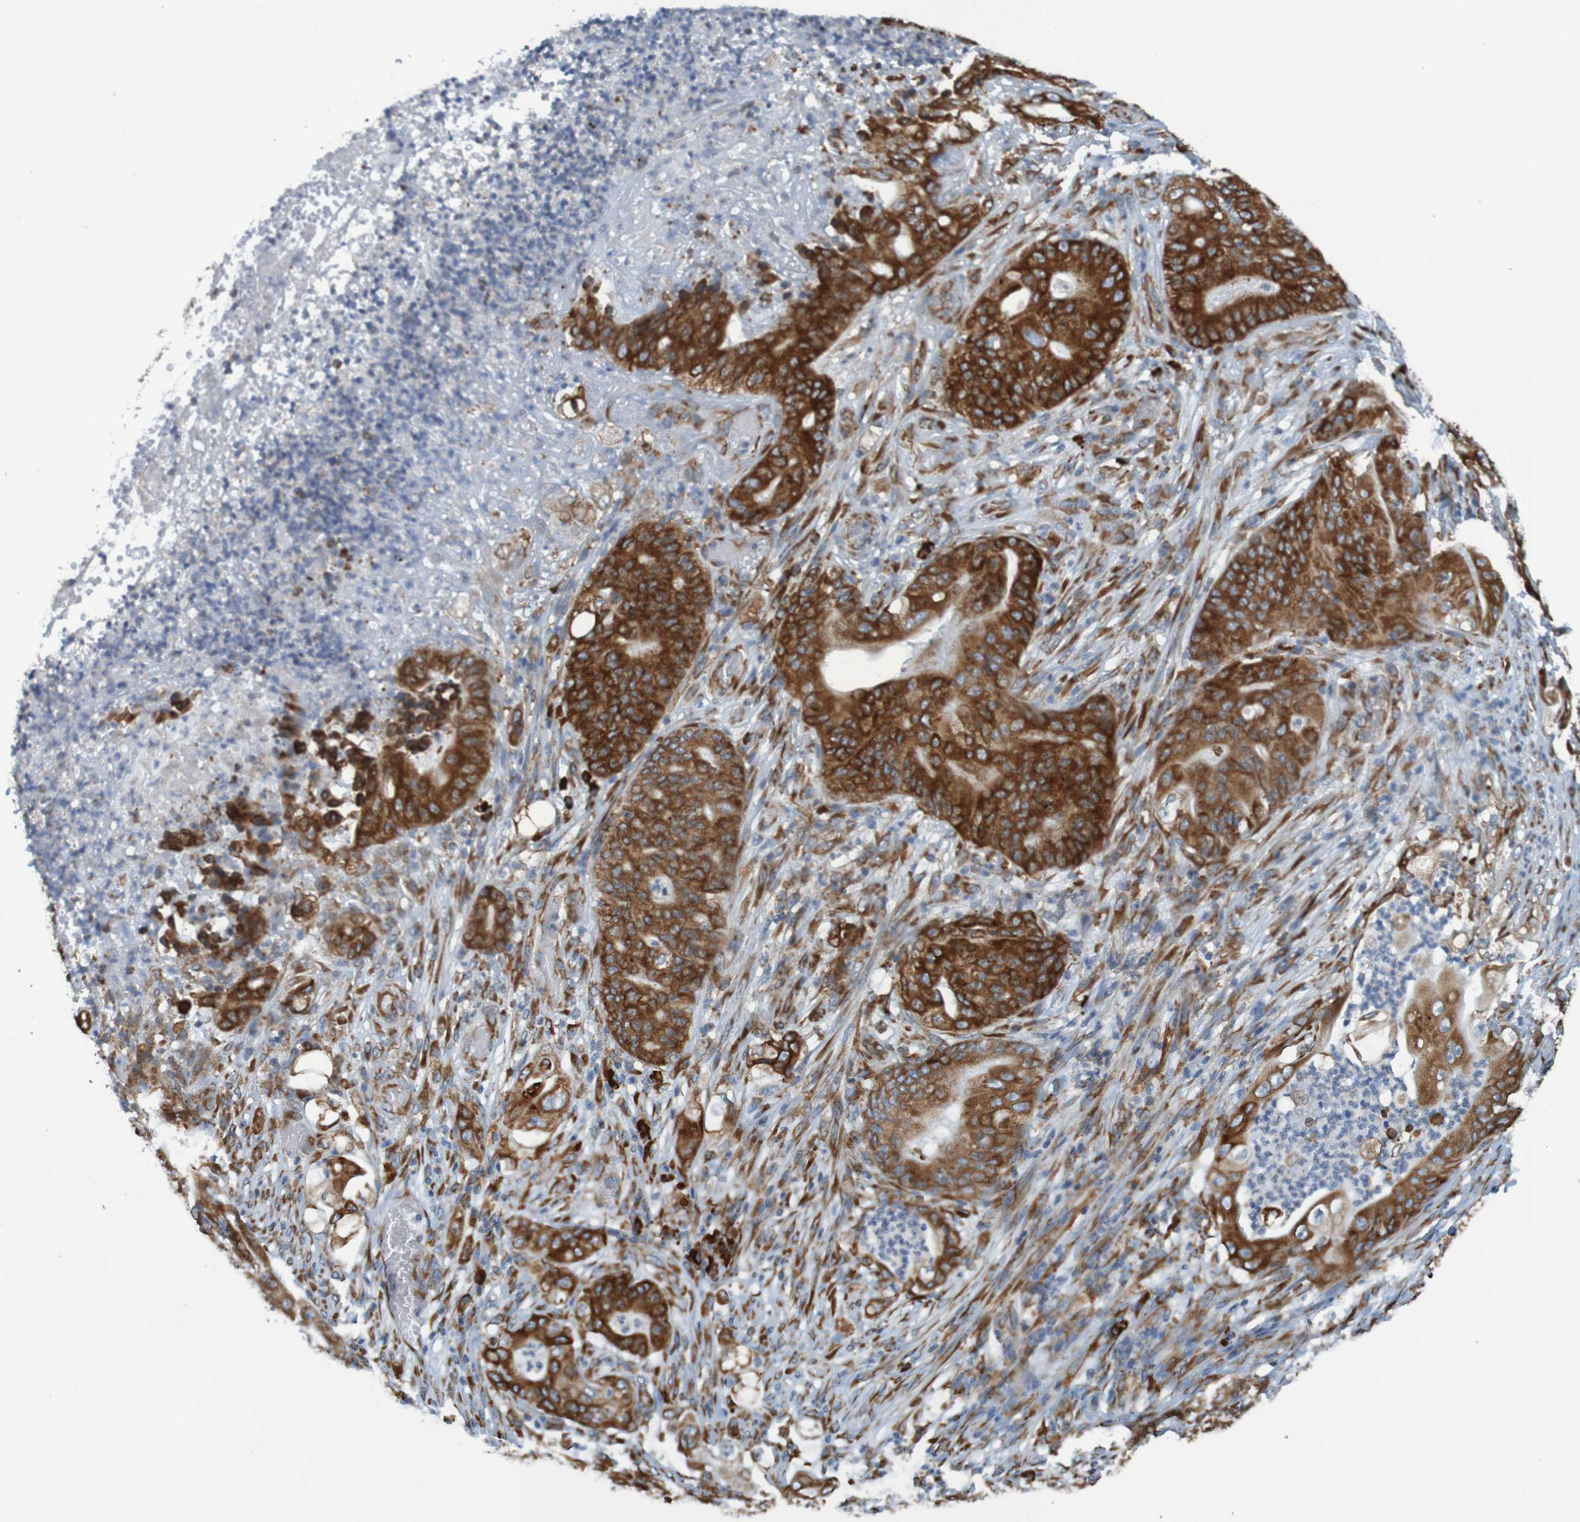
{"staining": {"intensity": "strong", "quantity": "25%-75%", "location": "cytoplasmic/membranous"}, "tissue": "stomach cancer", "cell_type": "Tumor cells", "image_type": "cancer", "snomed": [{"axis": "morphology", "description": "Adenocarcinoma, NOS"}, {"axis": "topography", "description": "Stomach"}], "caption": "IHC micrograph of neoplastic tissue: human stomach cancer stained using immunohistochemistry (IHC) reveals high levels of strong protein expression localized specifically in the cytoplasmic/membranous of tumor cells, appearing as a cytoplasmic/membranous brown color.", "gene": "SSR1", "patient": {"sex": "female", "age": 73}}